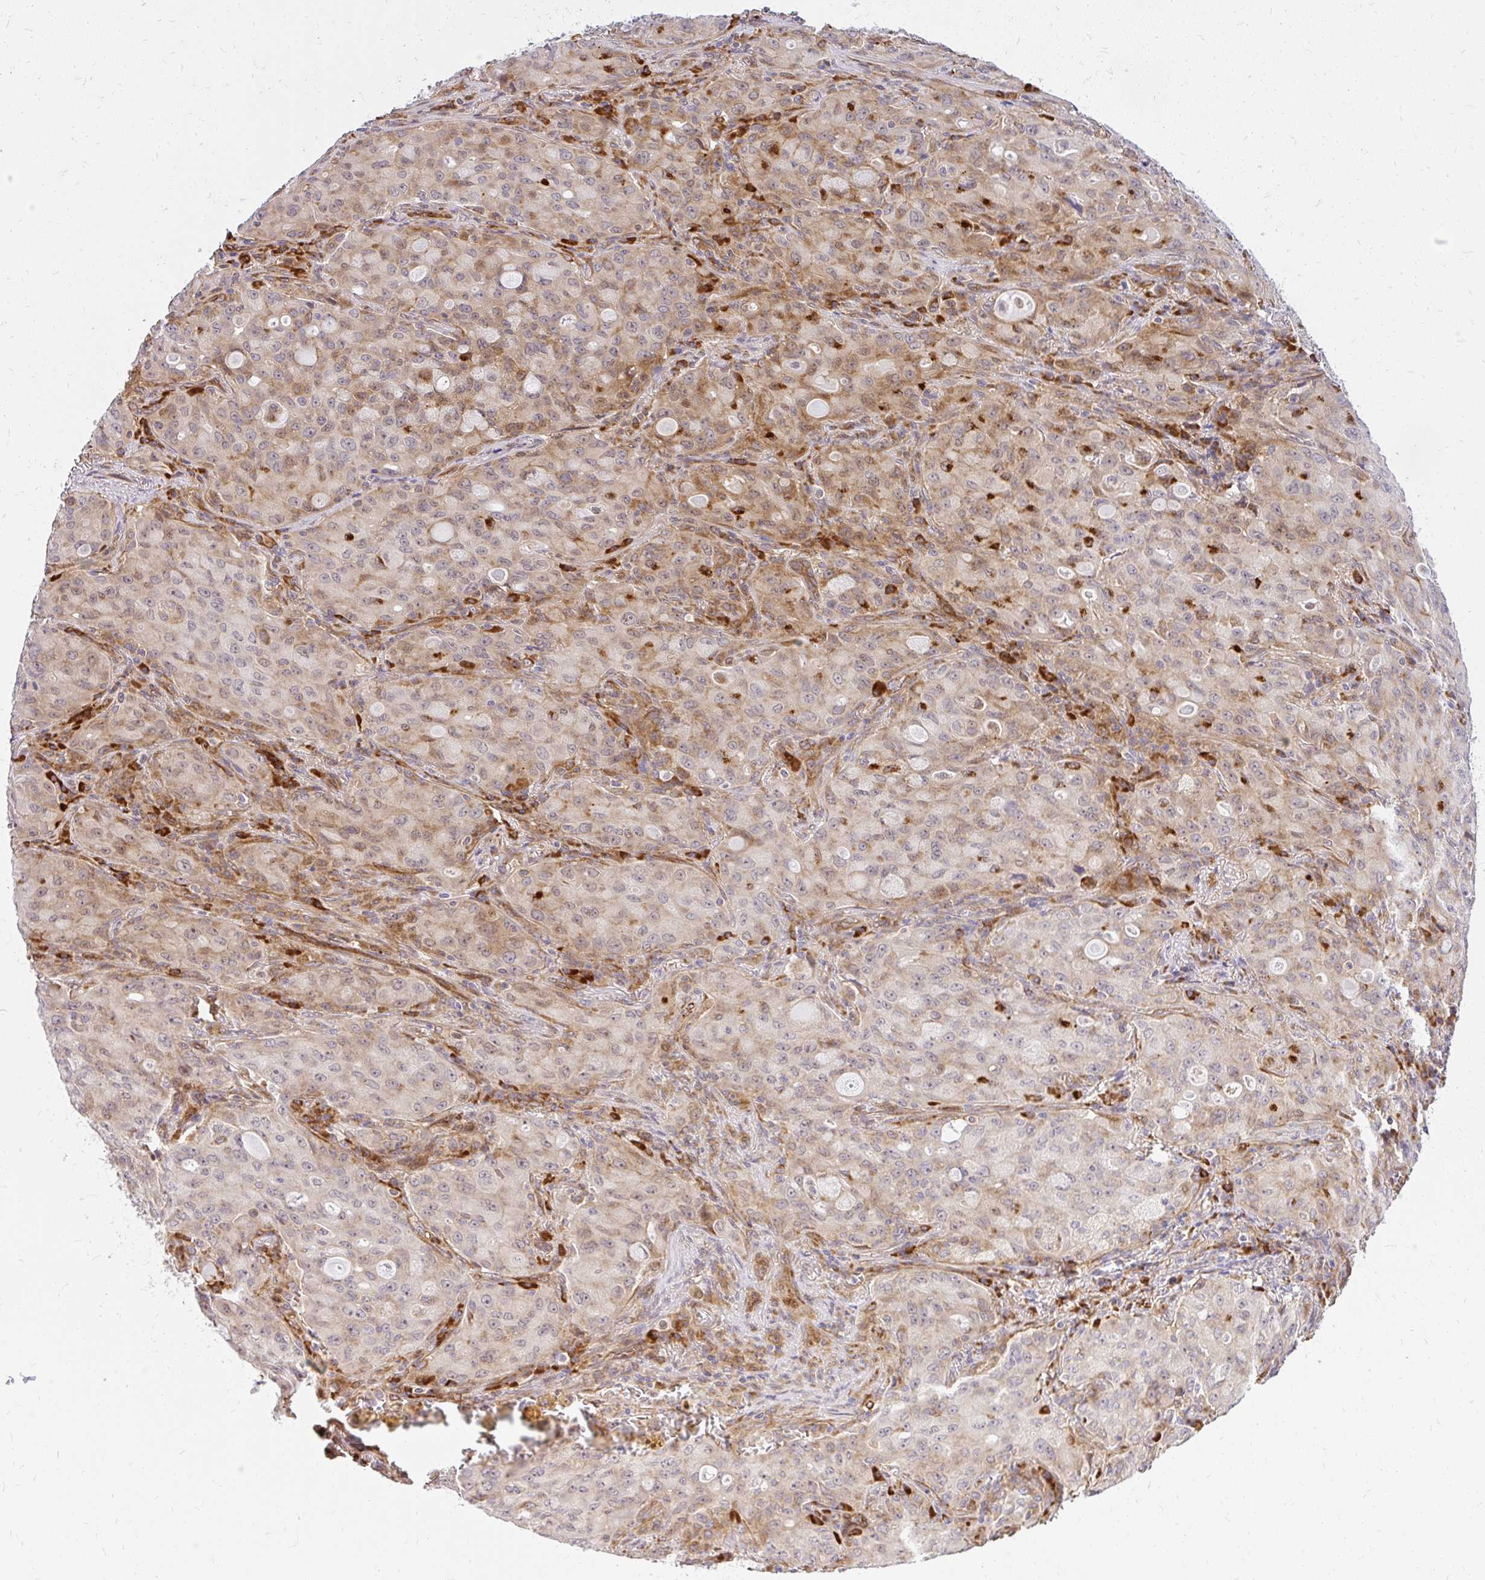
{"staining": {"intensity": "moderate", "quantity": "25%-75%", "location": "cytoplasmic/membranous"}, "tissue": "lung cancer", "cell_type": "Tumor cells", "image_type": "cancer", "snomed": [{"axis": "morphology", "description": "Adenocarcinoma, NOS"}, {"axis": "topography", "description": "Lung"}], "caption": "There is medium levels of moderate cytoplasmic/membranous positivity in tumor cells of adenocarcinoma (lung), as demonstrated by immunohistochemical staining (brown color).", "gene": "RSKR", "patient": {"sex": "female", "age": 44}}